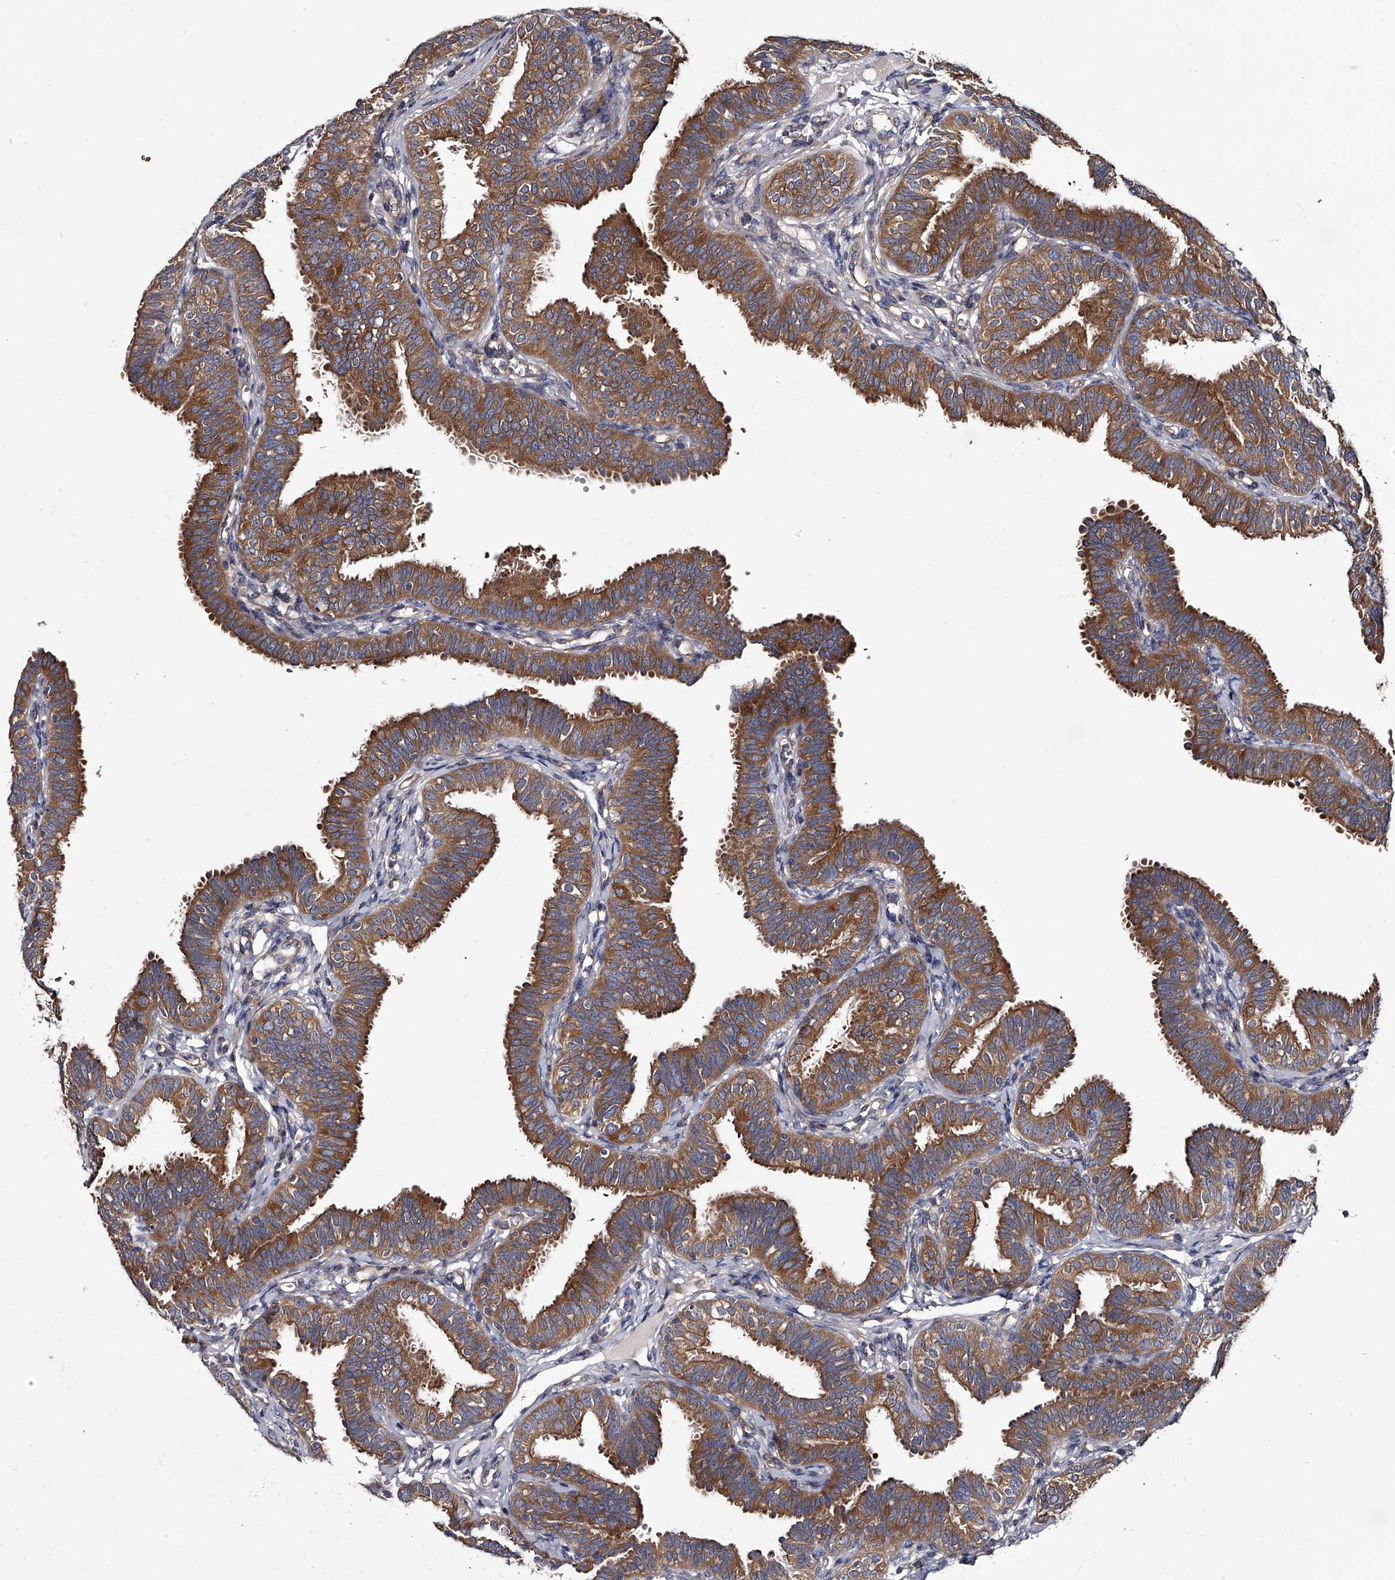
{"staining": {"intensity": "strong", "quantity": "25%-75%", "location": "cytoplasmic/membranous"}, "tissue": "fallopian tube", "cell_type": "Glandular cells", "image_type": "normal", "snomed": [{"axis": "morphology", "description": "Normal tissue, NOS"}, {"axis": "topography", "description": "Fallopian tube"}], "caption": "Fallopian tube stained for a protein (brown) demonstrates strong cytoplasmic/membranous positive positivity in about 25%-75% of glandular cells.", "gene": "GAPVD1", "patient": {"sex": "female", "age": 35}}